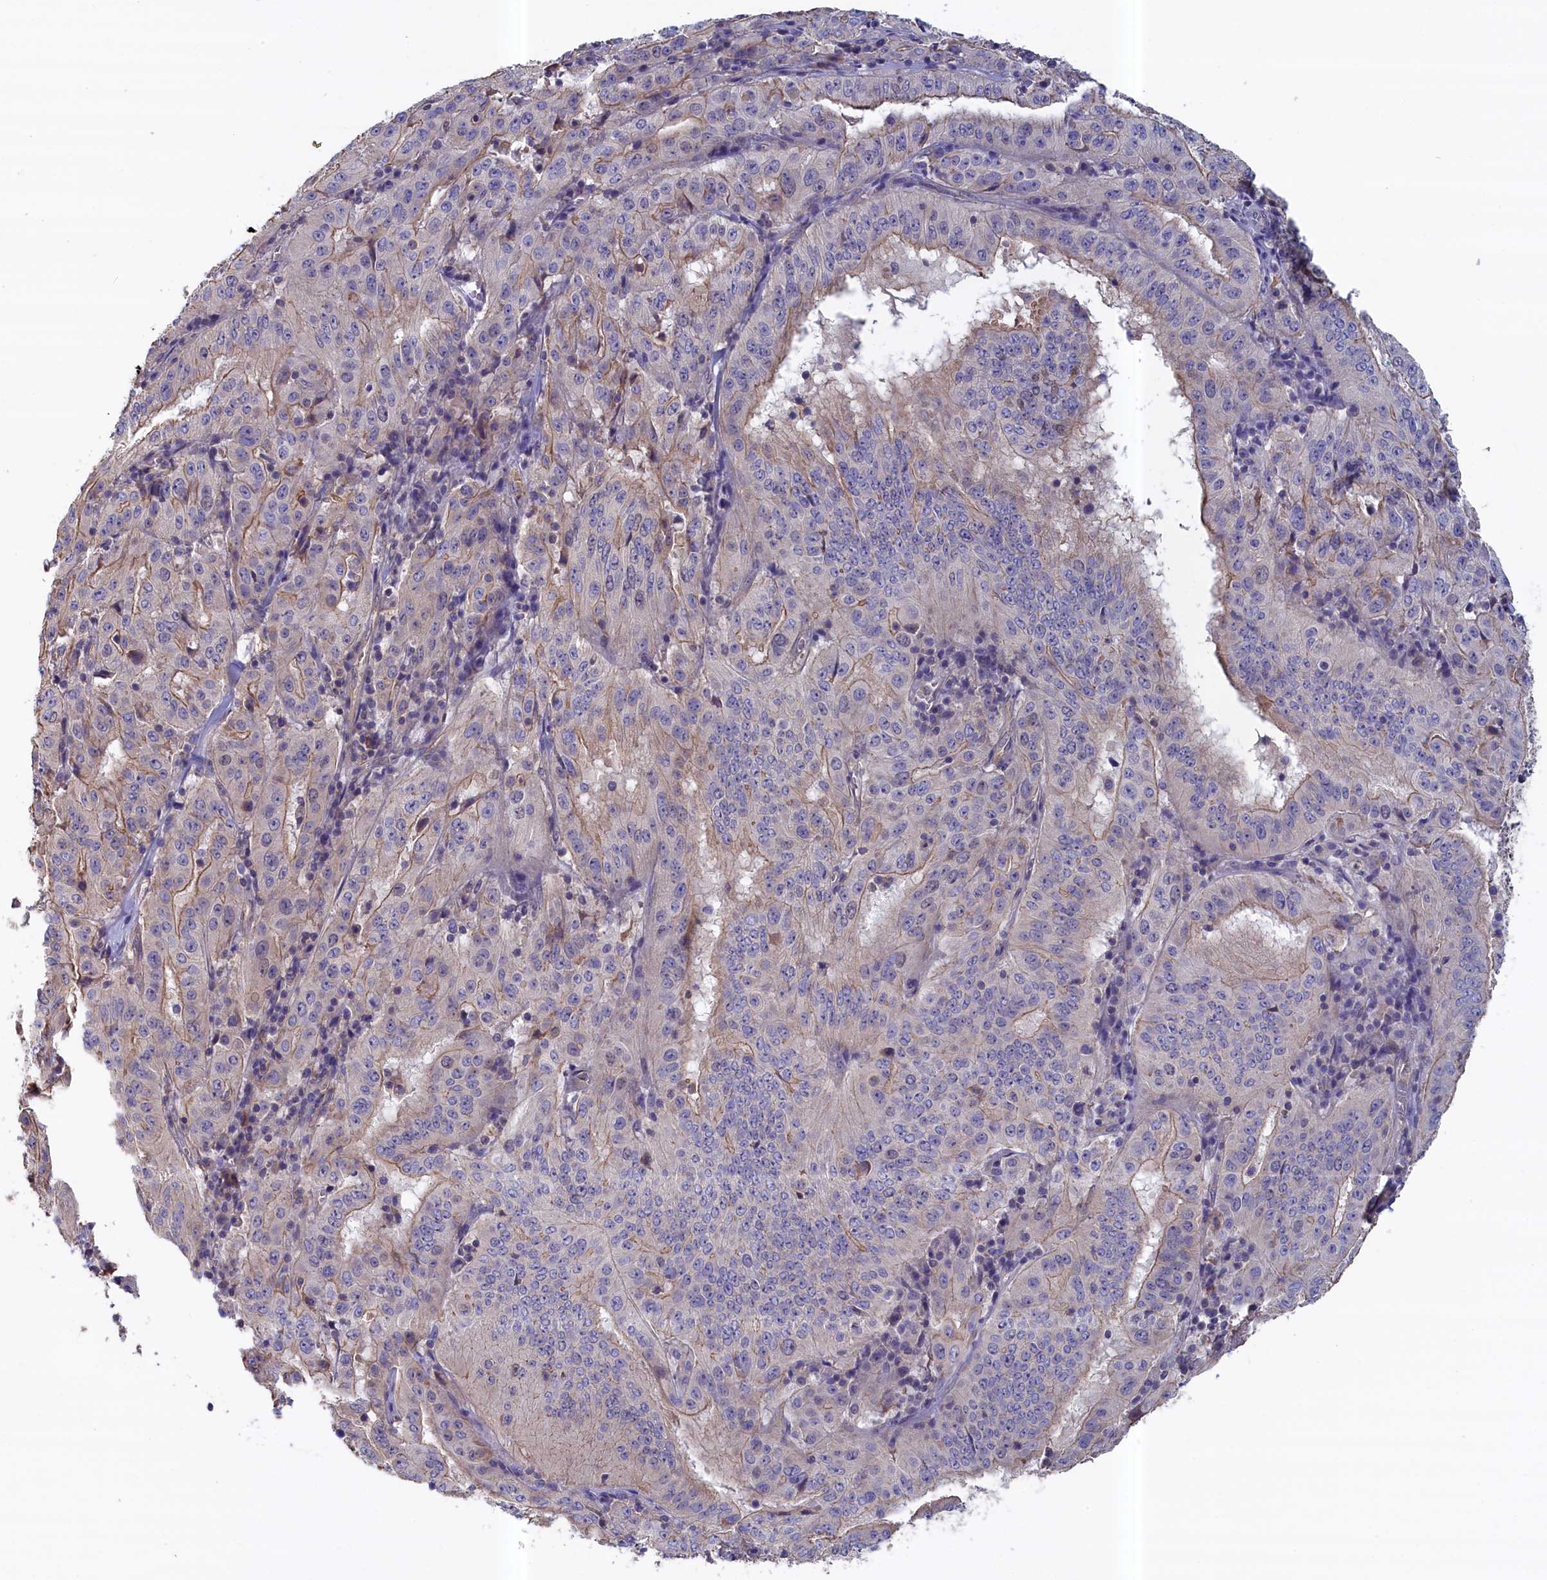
{"staining": {"intensity": "moderate", "quantity": "<25%", "location": "cytoplasmic/membranous"}, "tissue": "pancreatic cancer", "cell_type": "Tumor cells", "image_type": "cancer", "snomed": [{"axis": "morphology", "description": "Adenocarcinoma, NOS"}, {"axis": "topography", "description": "Pancreas"}], "caption": "Protein staining demonstrates moderate cytoplasmic/membranous positivity in about <25% of tumor cells in pancreatic cancer (adenocarcinoma).", "gene": "ANKRD2", "patient": {"sex": "male", "age": 63}}